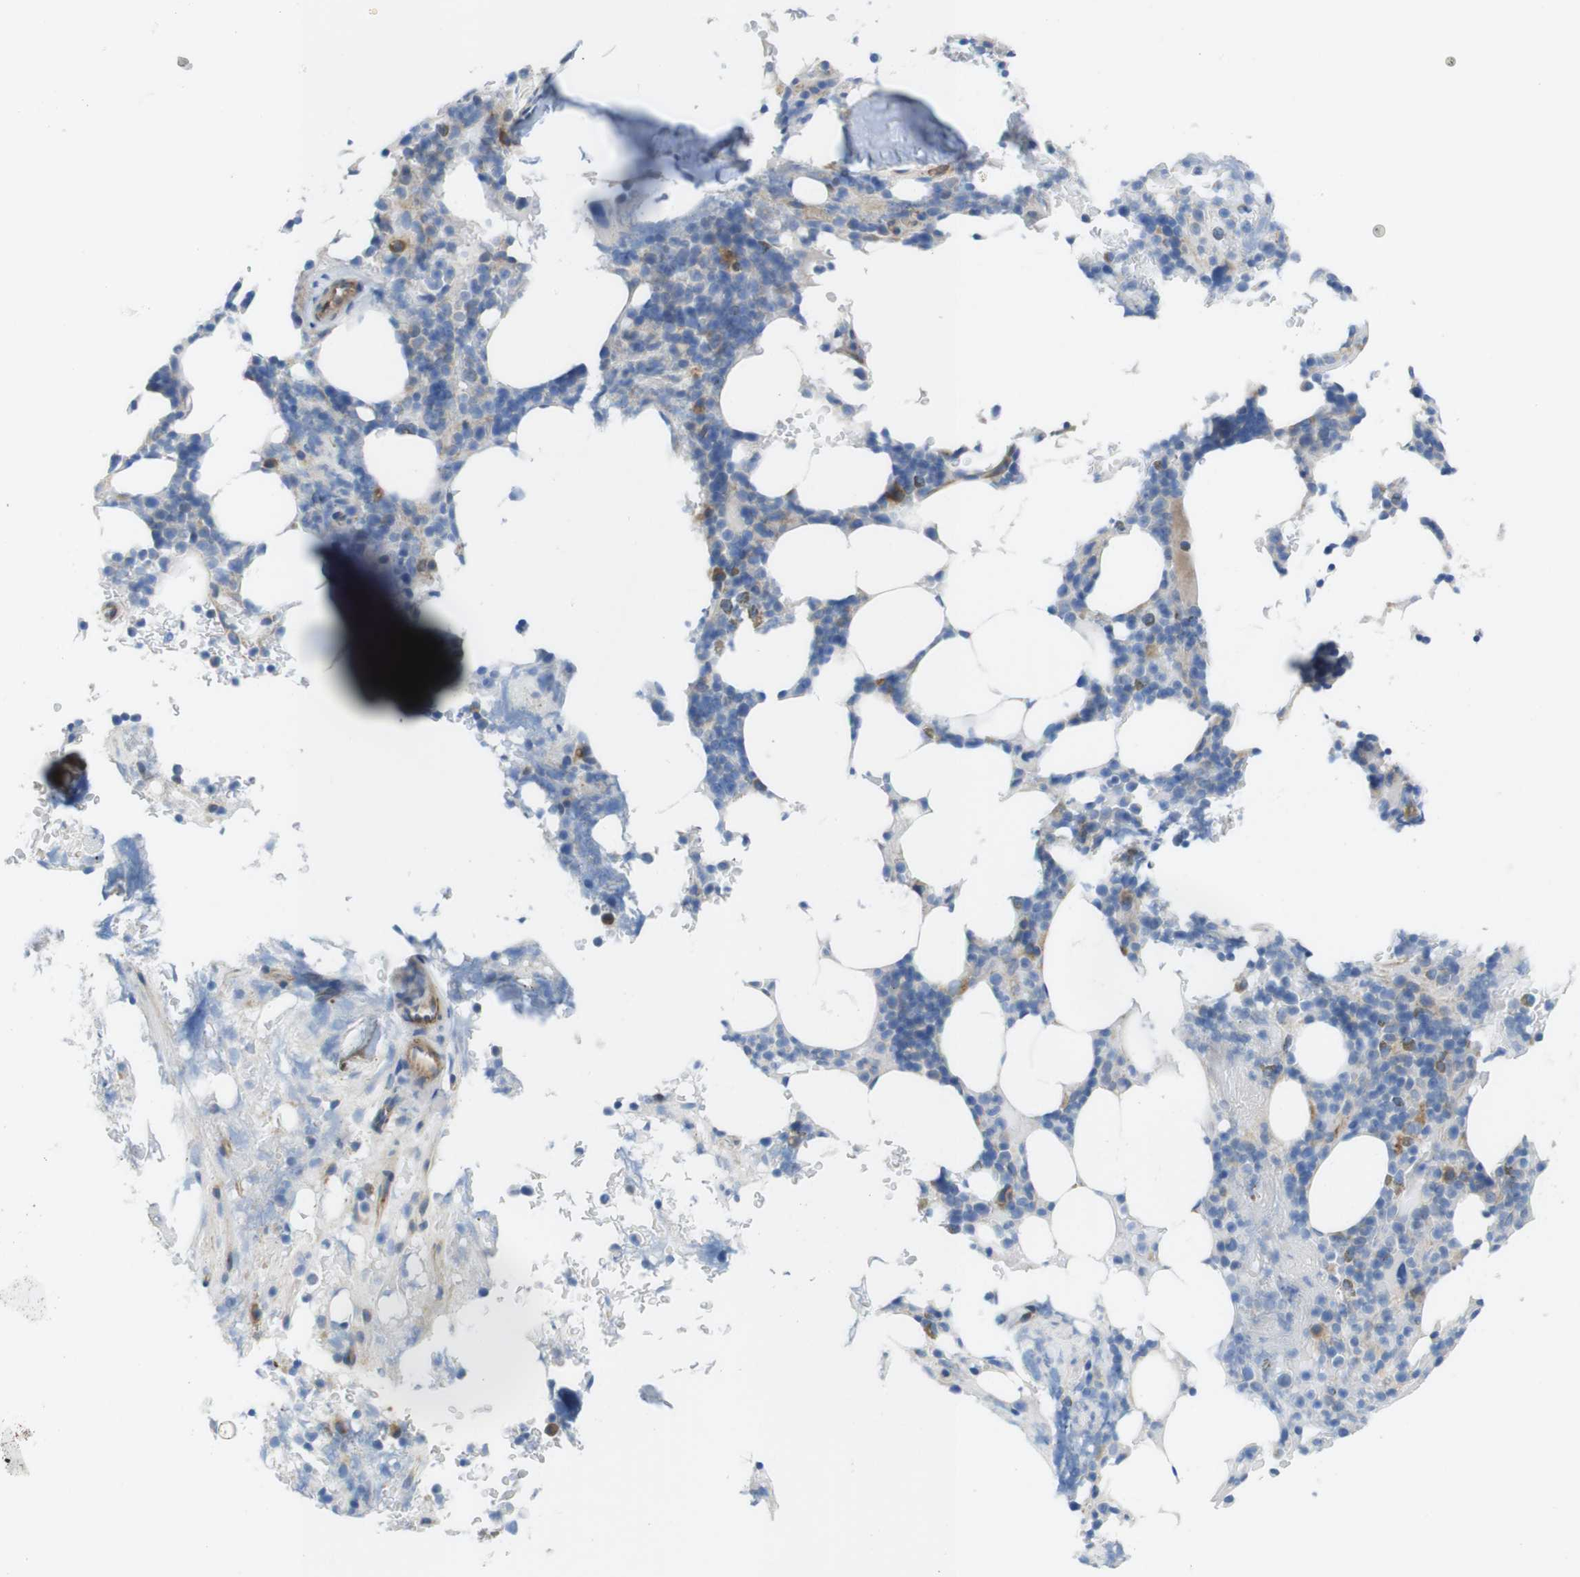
{"staining": {"intensity": "moderate", "quantity": "<25%", "location": "cytoplasmic/membranous"}, "tissue": "bone marrow", "cell_type": "Hematopoietic cells", "image_type": "normal", "snomed": [{"axis": "morphology", "description": "Normal tissue, NOS"}, {"axis": "topography", "description": "Bone marrow"}], "caption": "A brown stain labels moderate cytoplasmic/membranous staining of a protein in hematopoietic cells of normal human bone marrow. (IHC, brightfield microscopy, high magnification).", "gene": "TMEM234", "patient": {"sex": "female", "age": 73}}